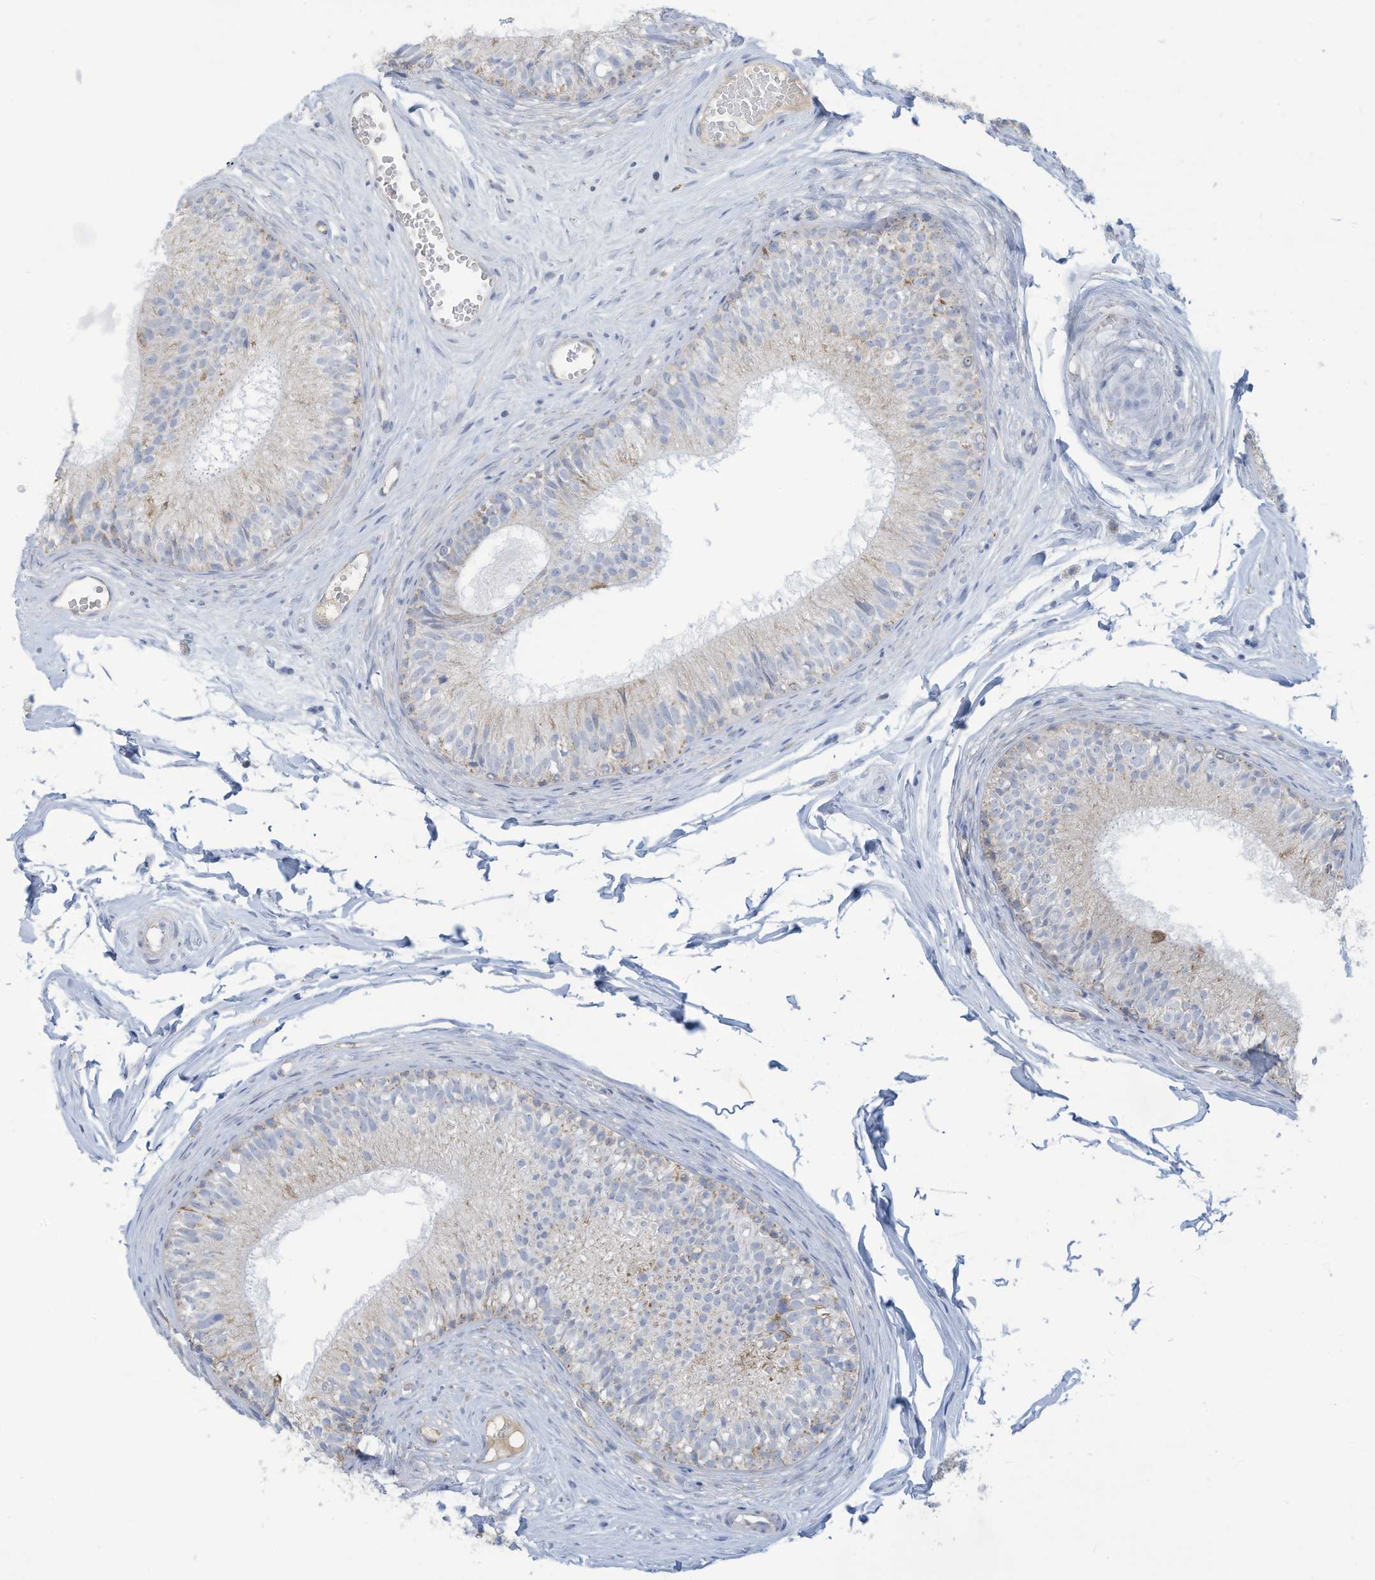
{"staining": {"intensity": "weak", "quantity": "<25%", "location": "cytoplasmic/membranous"}, "tissue": "epididymis", "cell_type": "Glandular cells", "image_type": "normal", "snomed": [{"axis": "morphology", "description": "Normal tissue, NOS"}, {"axis": "morphology", "description": "Seminoma in situ"}, {"axis": "topography", "description": "Testis"}, {"axis": "topography", "description": "Epididymis"}], "caption": "DAB immunohistochemical staining of unremarkable human epididymis exhibits no significant staining in glandular cells.", "gene": "NLN", "patient": {"sex": "male", "age": 28}}